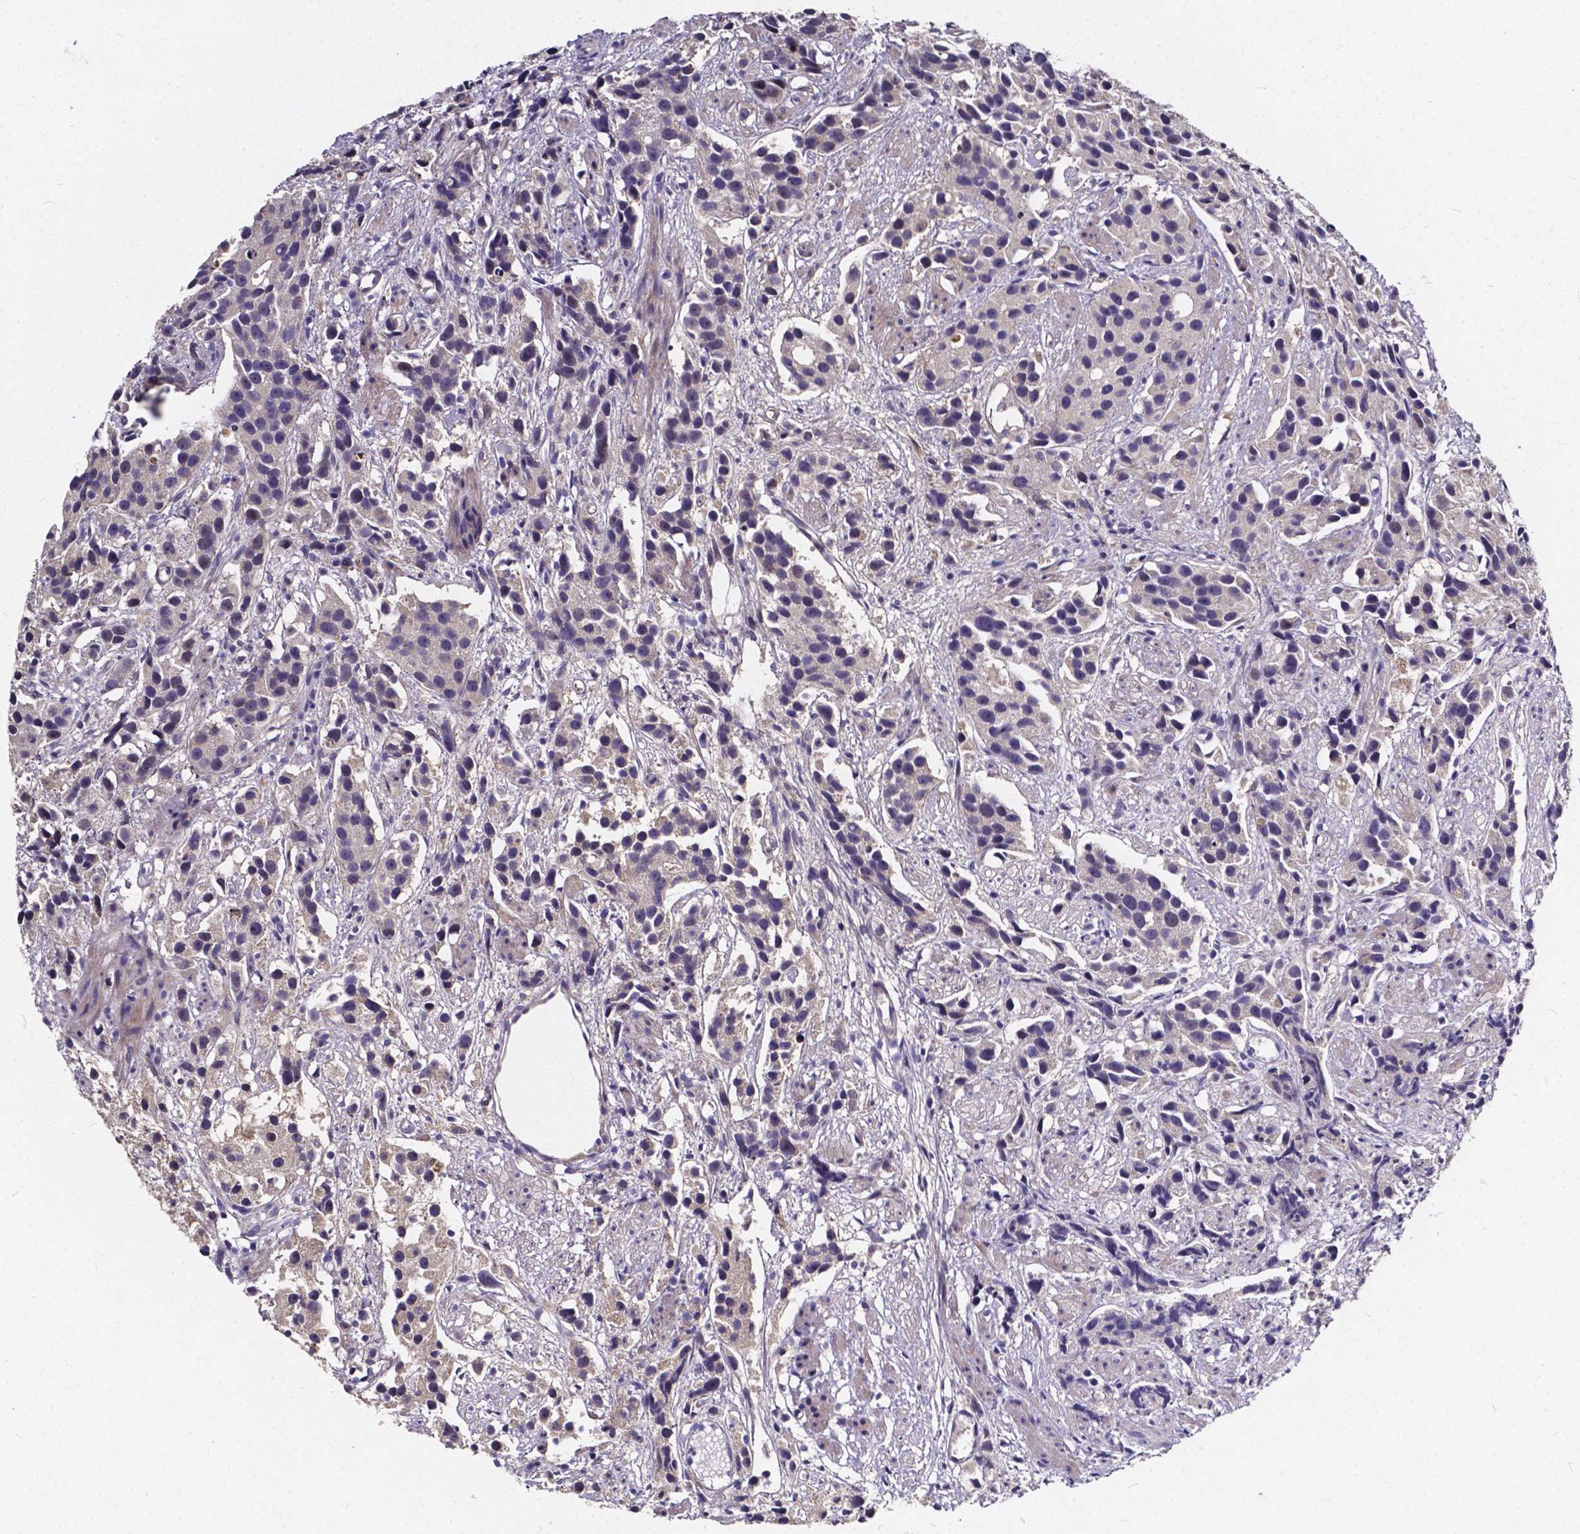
{"staining": {"intensity": "negative", "quantity": "none", "location": "none"}, "tissue": "prostate cancer", "cell_type": "Tumor cells", "image_type": "cancer", "snomed": [{"axis": "morphology", "description": "Adenocarcinoma, High grade"}, {"axis": "topography", "description": "Prostate"}], "caption": "IHC photomicrograph of neoplastic tissue: prostate cancer (adenocarcinoma (high-grade)) stained with DAB displays no significant protein positivity in tumor cells.", "gene": "SOWAHA", "patient": {"sex": "male", "age": 68}}